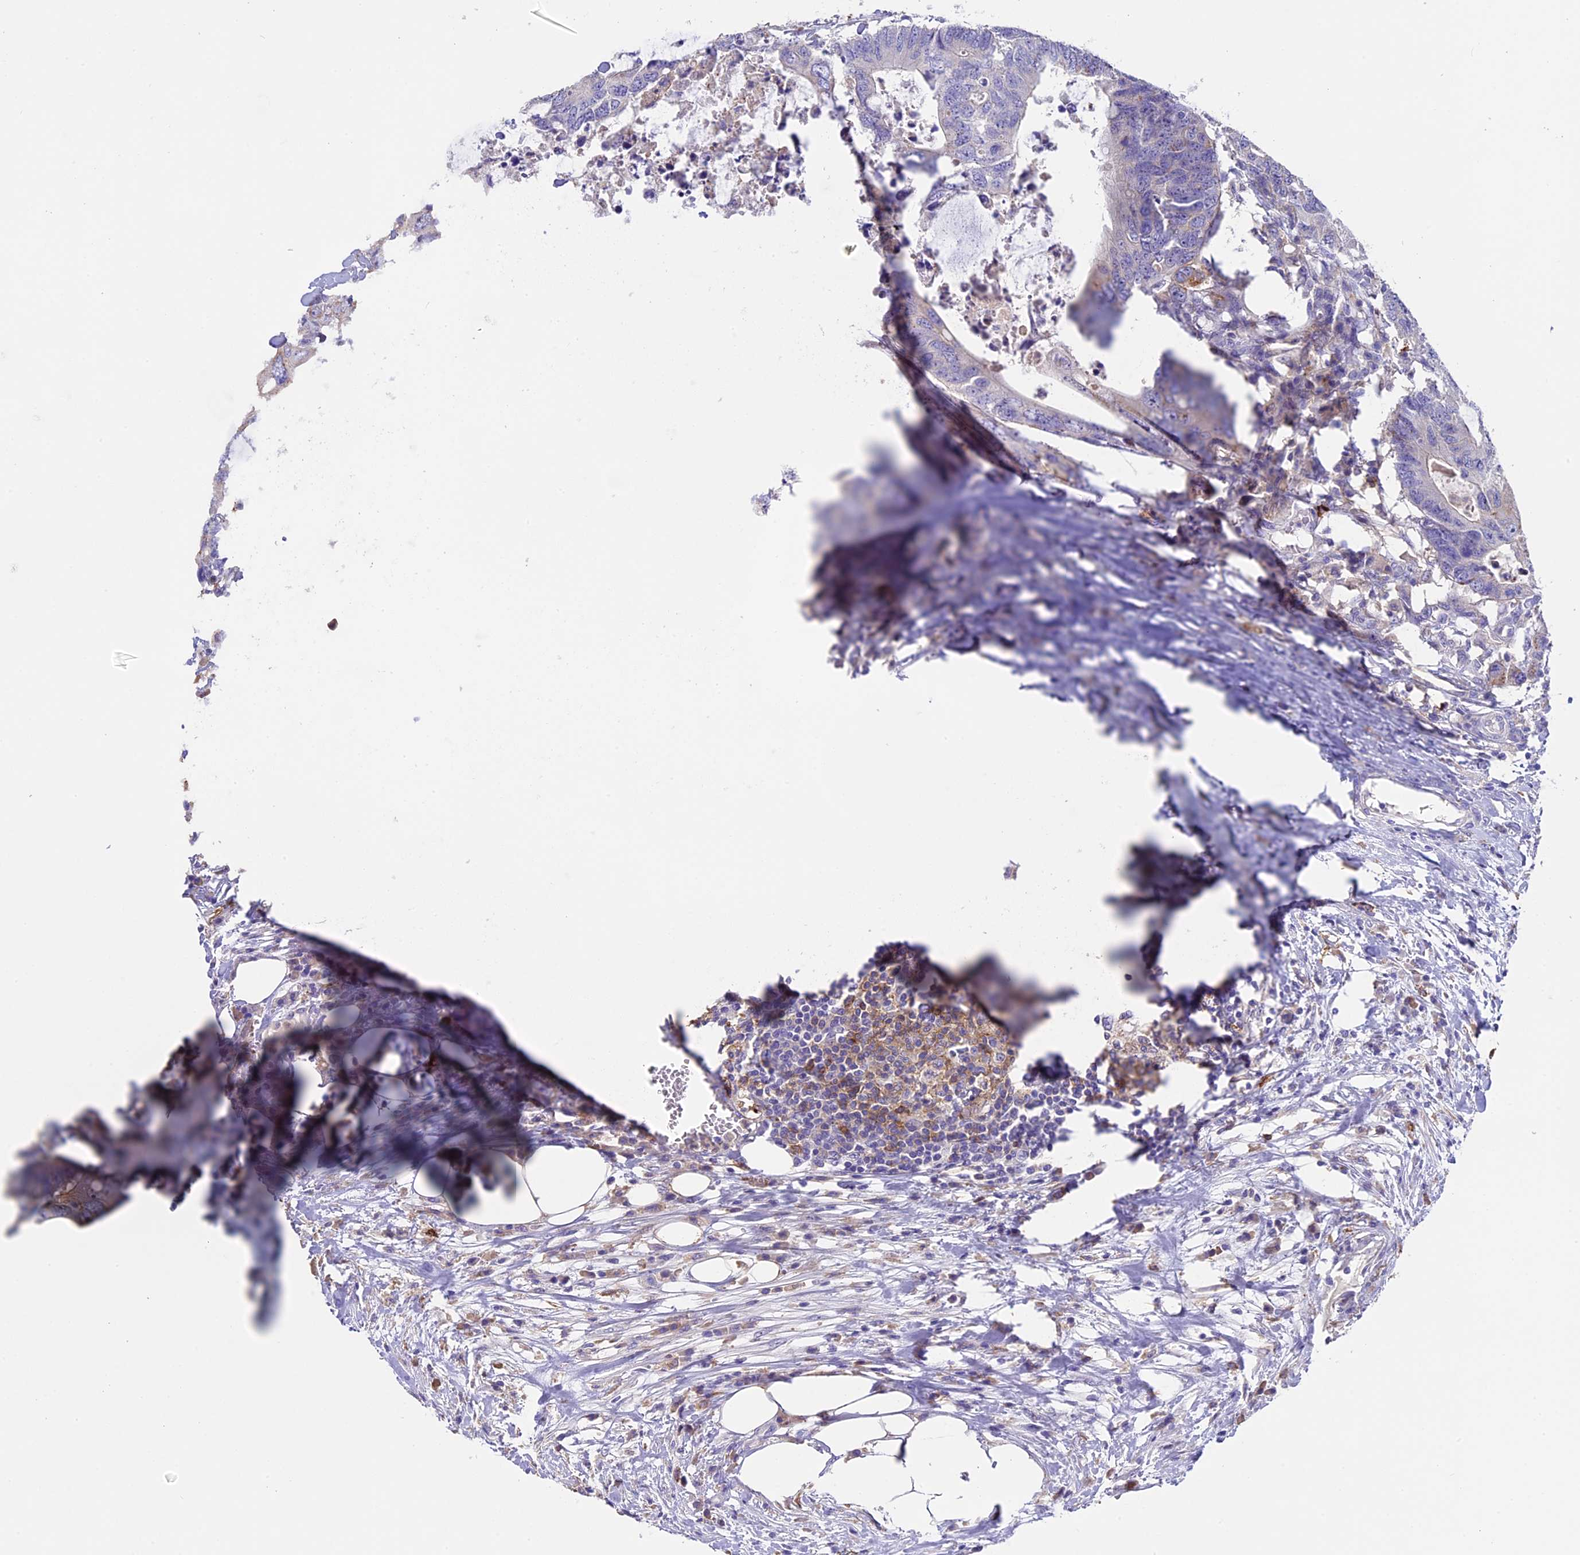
{"staining": {"intensity": "negative", "quantity": "none", "location": "none"}, "tissue": "colorectal cancer", "cell_type": "Tumor cells", "image_type": "cancer", "snomed": [{"axis": "morphology", "description": "Adenocarcinoma, NOS"}, {"axis": "topography", "description": "Colon"}], "caption": "DAB (3,3'-diaminobenzidine) immunohistochemical staining of colorectal adenocarcinoma shows no significant staining in tumor cells.", "gene": "NOD2", "patient": {"sex": "male", "age": 71}}